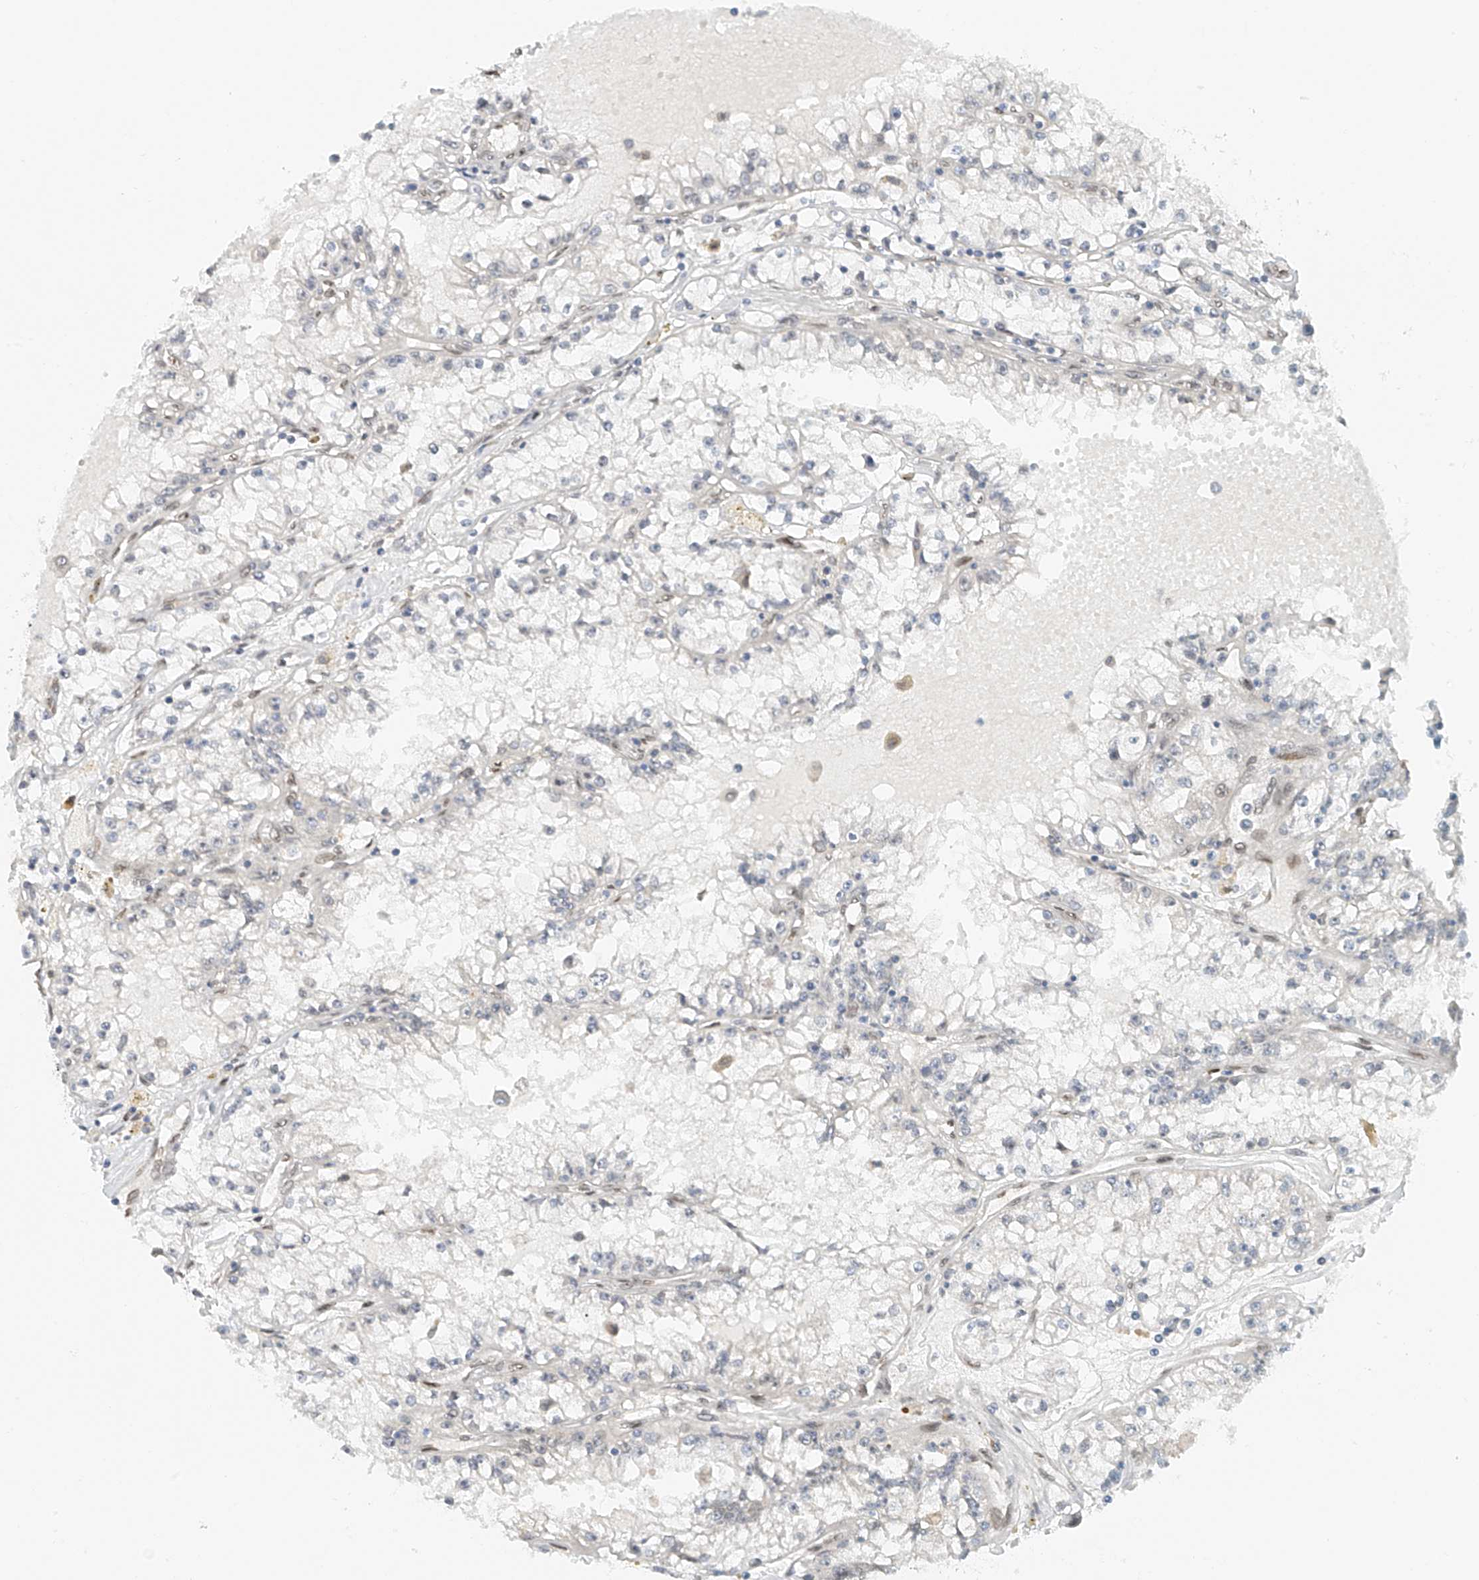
{"staining": {"intensity": "negative", "quantity": "none", "location": "none"}, "tissue": "renal cancer", "cell_type": "Tumor cells", "image_type": "cancer", "snomed": [{"axis": "morphology", "description": "Adenocarcinoma, NOS"}, {"axis": "topography", "description": "Kidney"}], "caption": "Immunohistochemistry (IHC) histopathology image of renal cancer stained for a protein (brown), which displays no staining in tumor cells. (Brightfield microscopy of DAB immunohistochemistry (IHC) at high magnification).", "gene": "STARD9", "patient": {"sex": "male", "age": 56}}